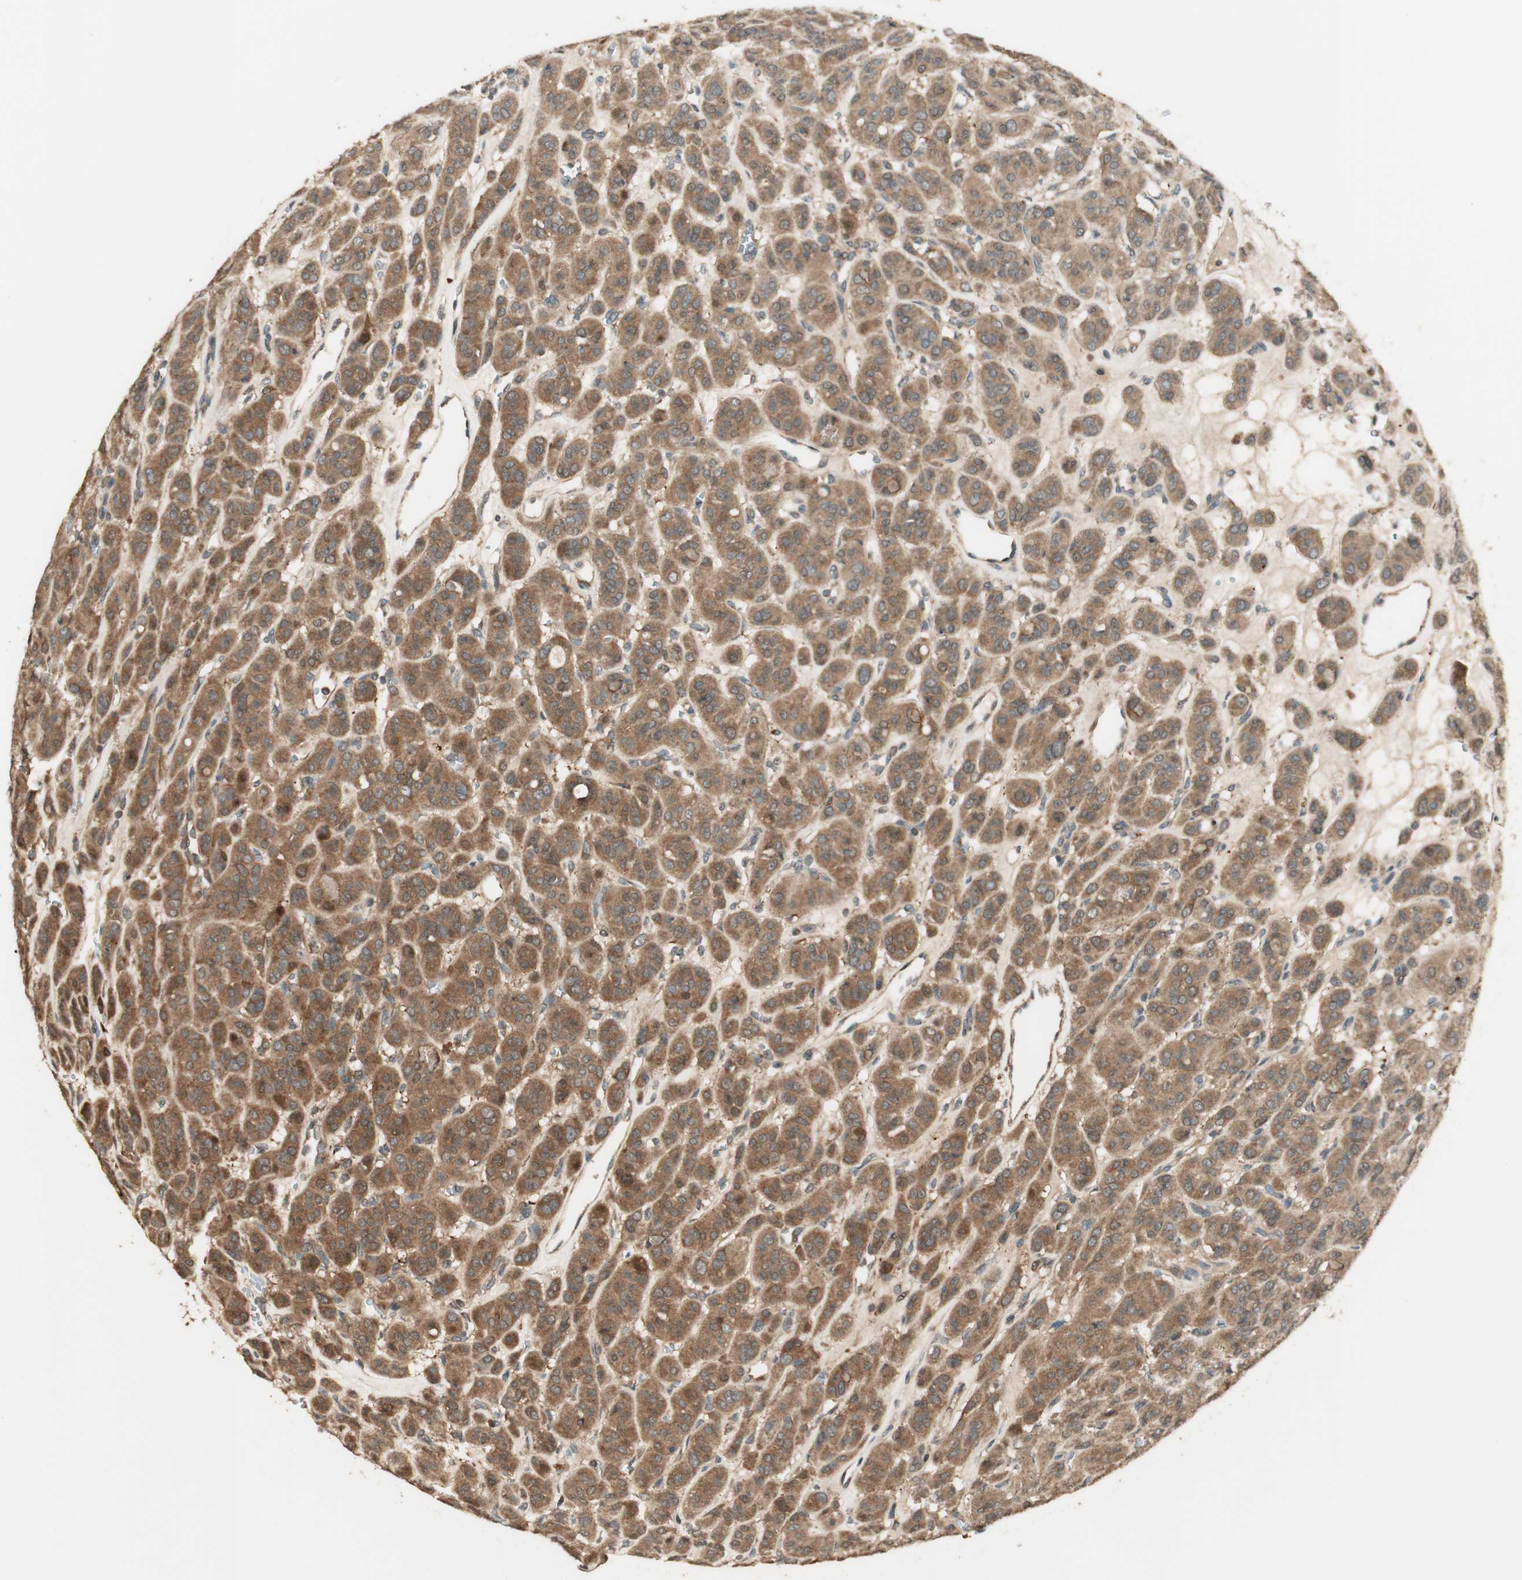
{"staining": {"intensity": "moderate", "quantity": ">75%", "location": "cytoplasmic/membranous"}, "tissue": "thyroid cancer", "cell_type": "Tumor cells", "image_type": "cancer", "snomed": [{"axis": "morphology", "description": "Follicular adenoma carcinoma, NOS"}, {"axis": "topography", "description": "Thyroid gland"}], "caption": "Immunohistochemical staining of thyroid cancer shows medium levels of moderate cytoplasmic/membranous protein expression in about >75% of tumor cells.", "gene": "CNOT4", "patient": {"sex": "female", "age": 71}}